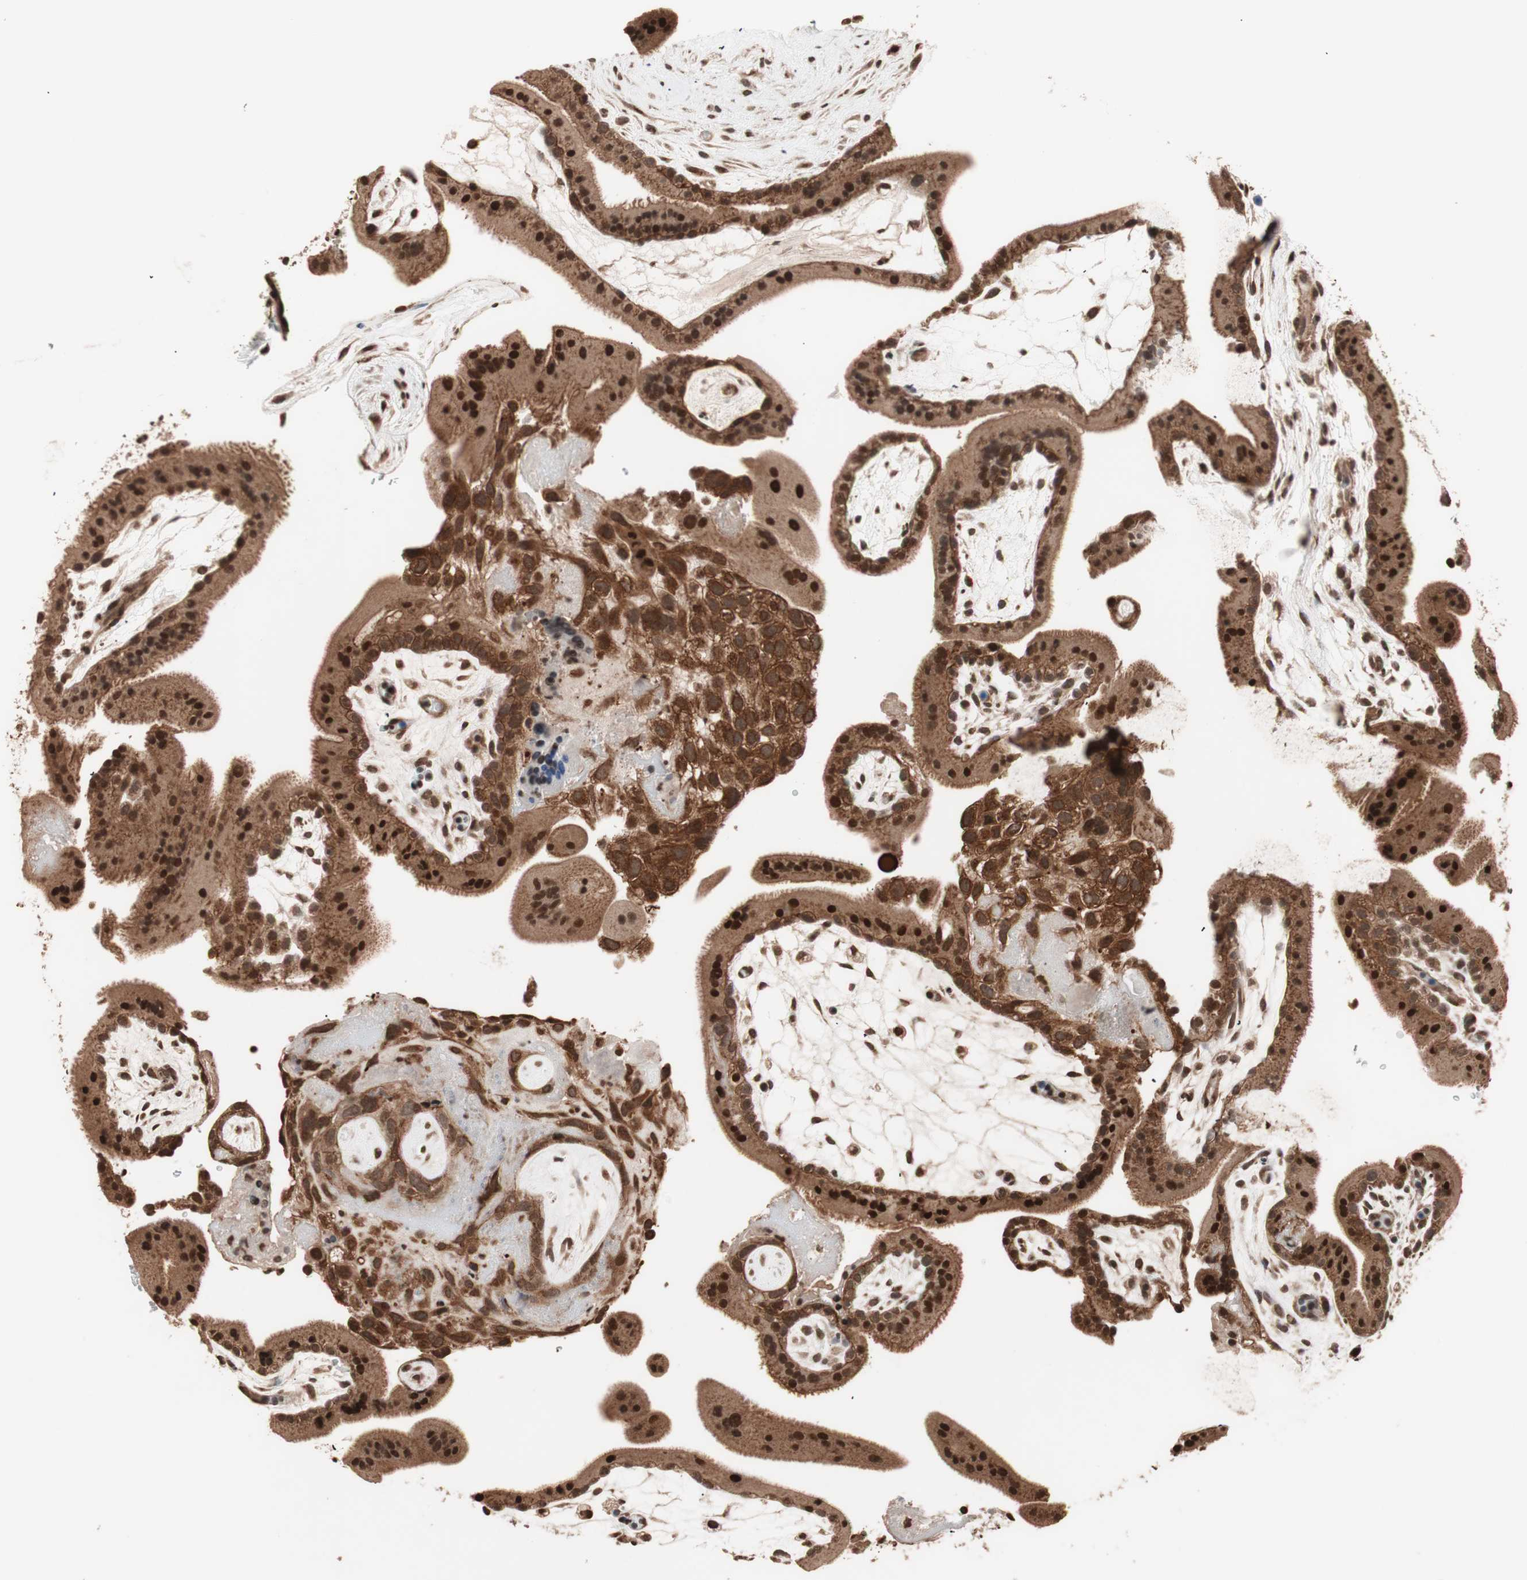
{"staining": {"intensity": "strong", "quantity": ">75%", "location": "cytoplasmic/membranous,nuclear"}, "tissue": "placenta", "cell_type": "Trophoblastic cells", "image_type": "normal", "snomed": [{"axis": "morphology", "description": "Normal tissue, NOS"}, {"axis": "topography", "description": "Placenta"}], "caption": "Protein analysis of benign placenta shows strong cytoplasmic/membranous,nuclear positivity in about >75% of trophoblastic cells.", "gene": "ZFC3H1", "patient": {"sex": "female", "age": 19}}